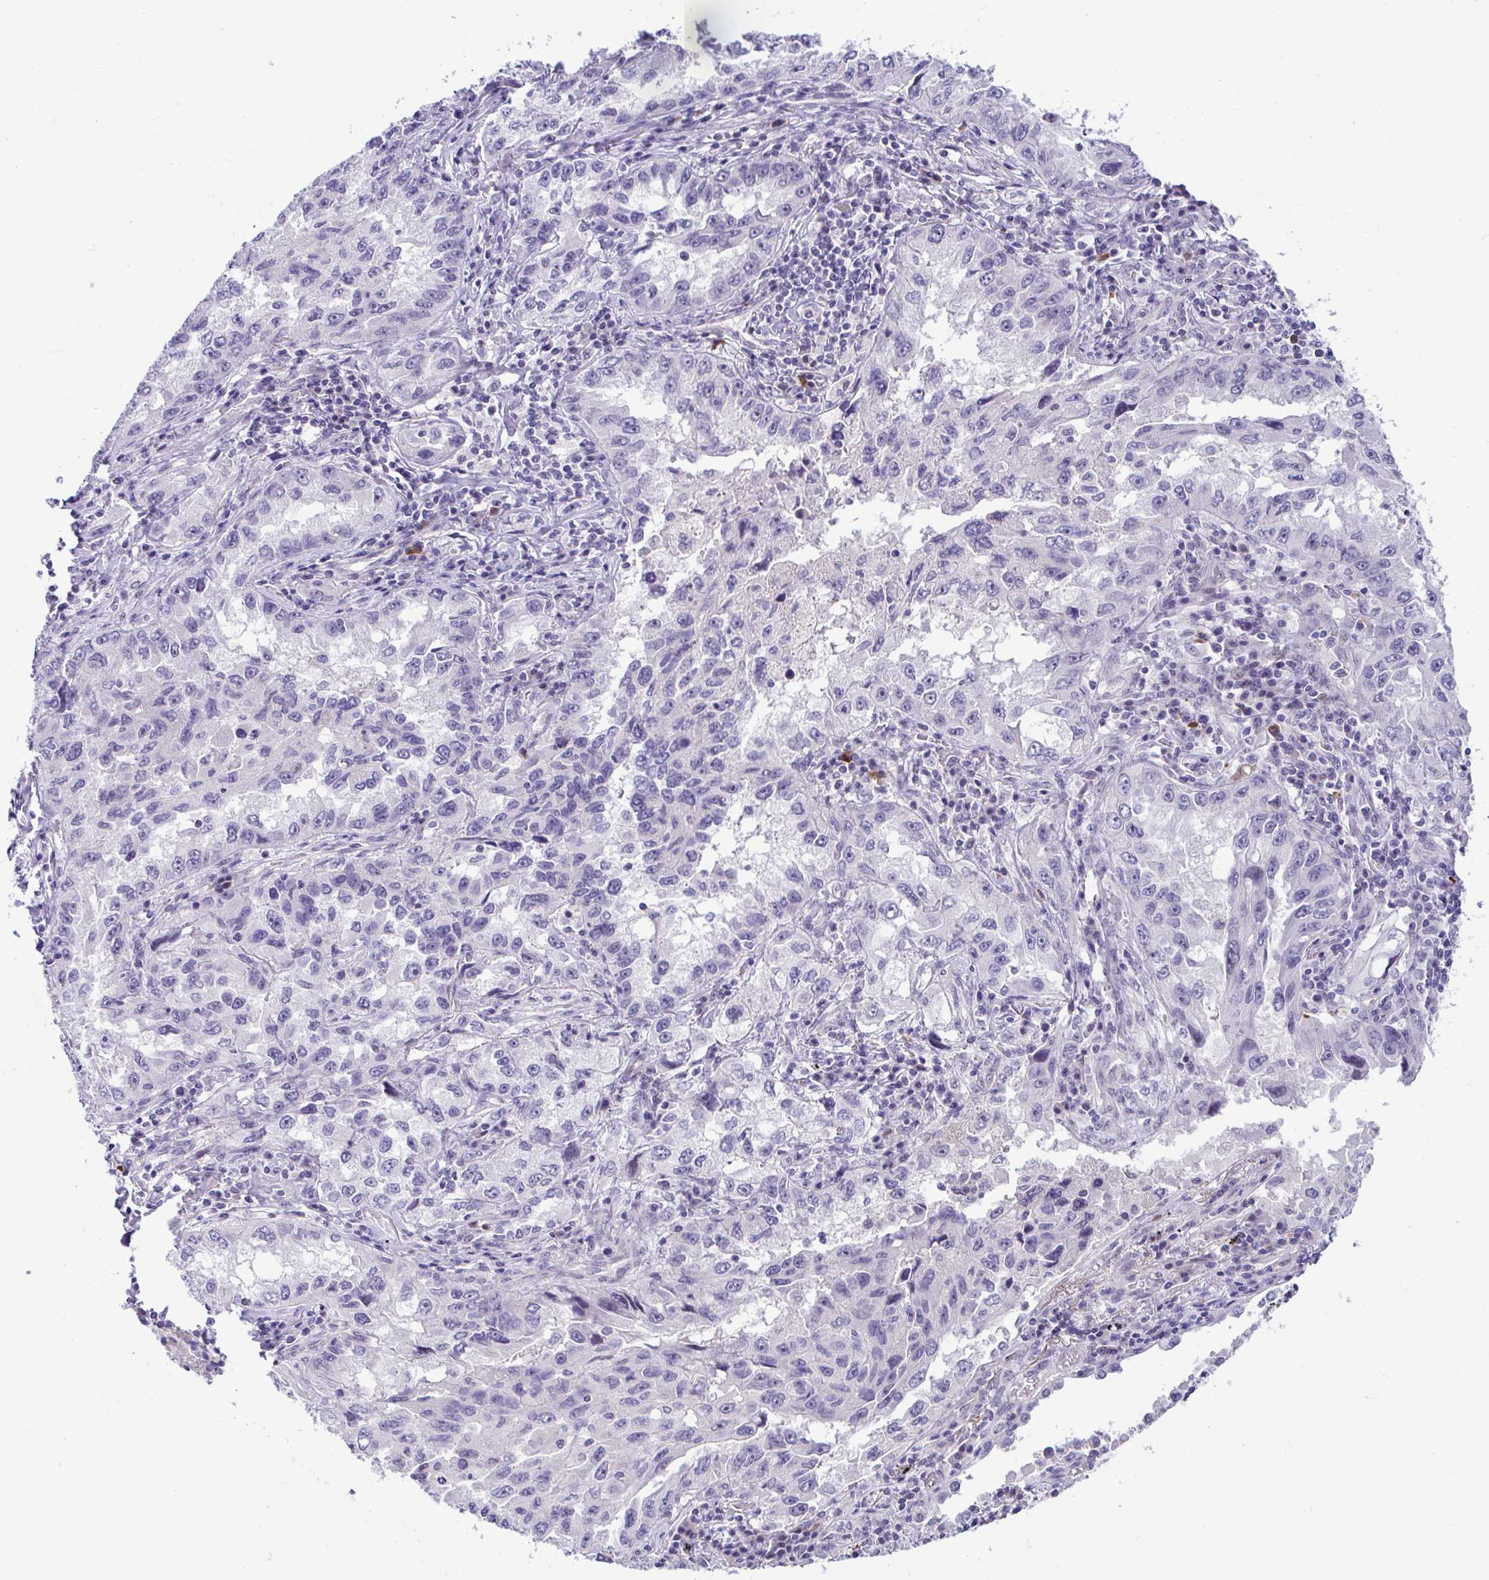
{"staining": {"intensity": "negative", "quantity": "none", "location": "none"}, "tissue": "lung cancer", "cell_type": "Tumor cells", "image_type": "cancer", "snomed": [{"axis": "morphology", "description": "Adenocarcinoma, NOS"}, {"axis": "topography", "description": "Lung"}], "caption": "The micrograph demonstrates no staining of tumor cells in lung adenocarcinoma.", "gene": "USP35", "patient": {"sex": "female", "age": 73}}